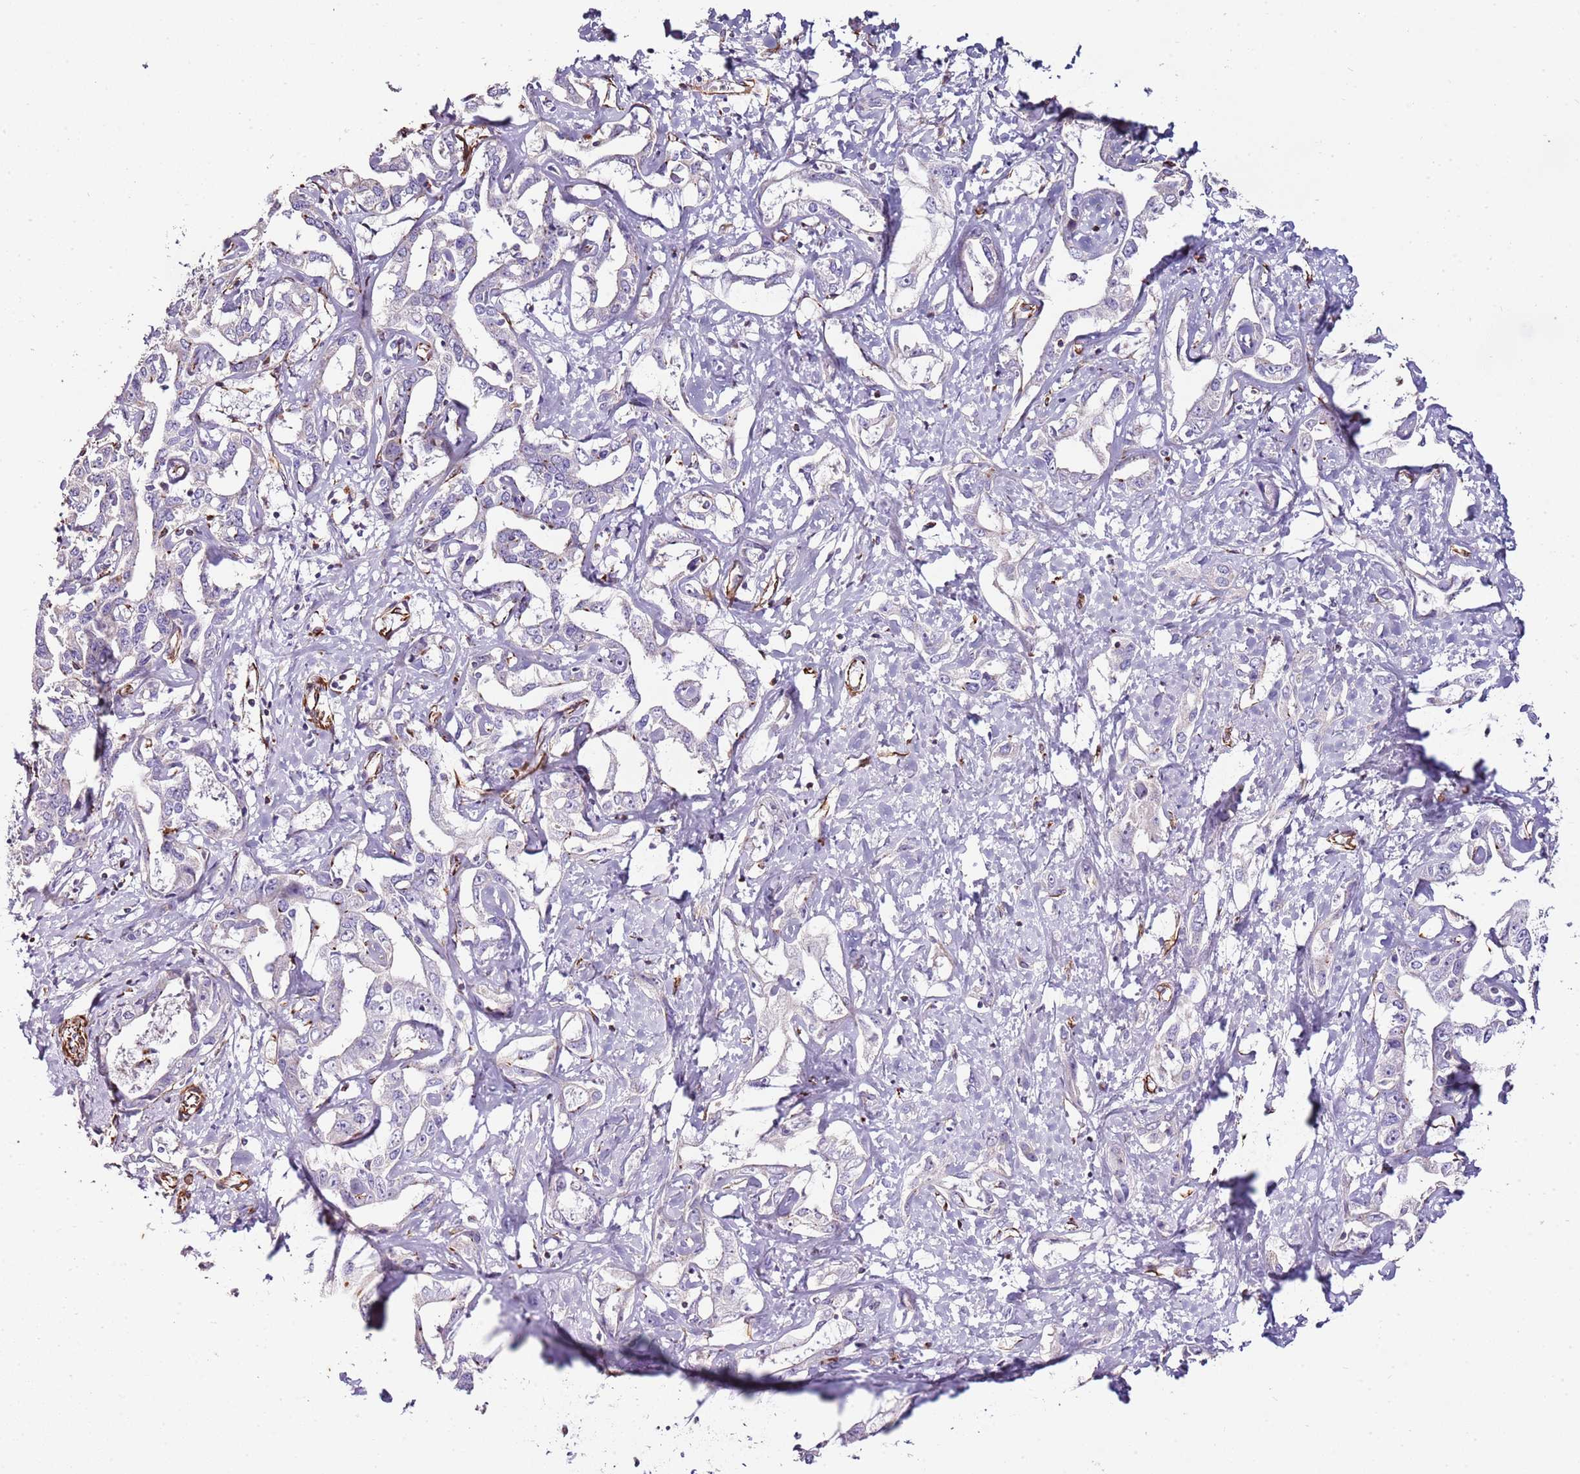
{"staining": {"intensity": "negative", "quantity": "none", "location": "none"}, "tissue": "liver cancer", "cell_type": "Tumor cells", "image_type": "cancer", "snomed": [{"axis": "morphology", "description": "Cholangiocarcinoma"}, {"axis": "topography", "description": "Liver"}], "caption": "DAB (3,3'-diaminobenzidine) immunohistochemical staining of human liver cancer displays no significant expression in tumor cells.", "gene": "ZNF786", "patient": {"sex": "male", "age": 59}}